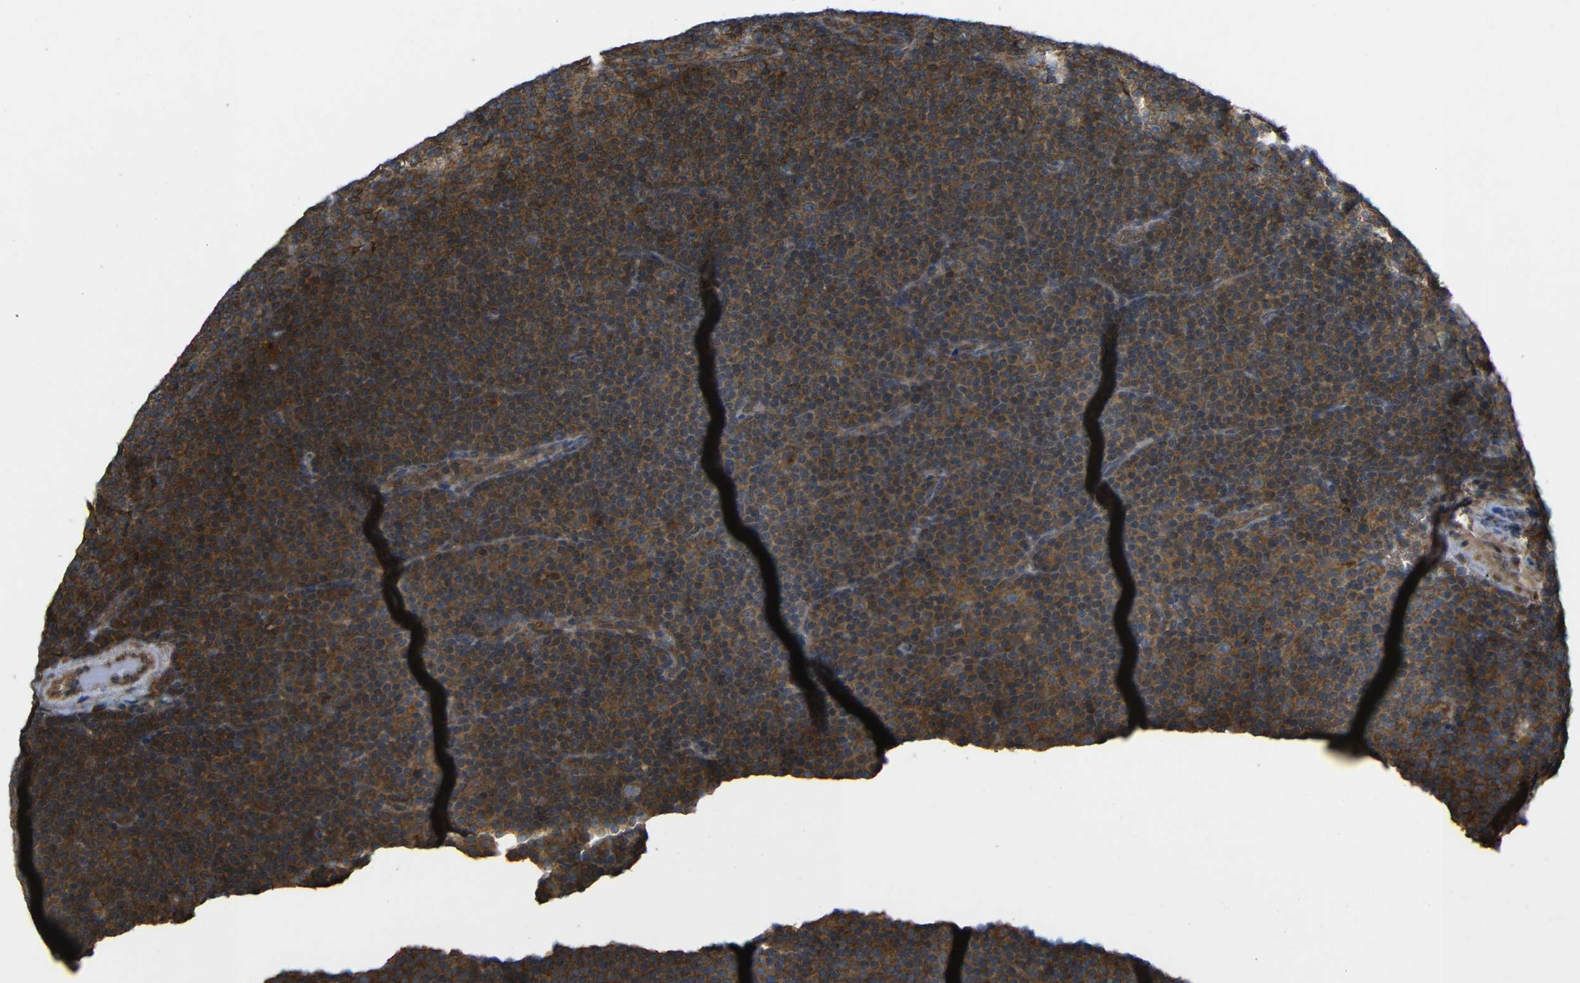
{"staining": {"intensity": "strong", "quantity": ">75%", "location": "cytoplasmic/membranous"}, "tissue": "lymphoma", "cell_type": "Tumor cells", "image_type": "cancer", "snomed": [{"axis": "morphology", "description": "Malignant lymphoma, non-Hodgkin's type, Low grade"}, {"axis": "topography", "description": "Lymph node"}], "caption": "A brown stain labels strong cytoplasmic/membranous positivity of a protein in human malignant lymphoma, non-Hodgkin's type (low-grade) tumor cells.", "gene": "C1GALT1", "patient": {"sex": "female", "age": 67}}